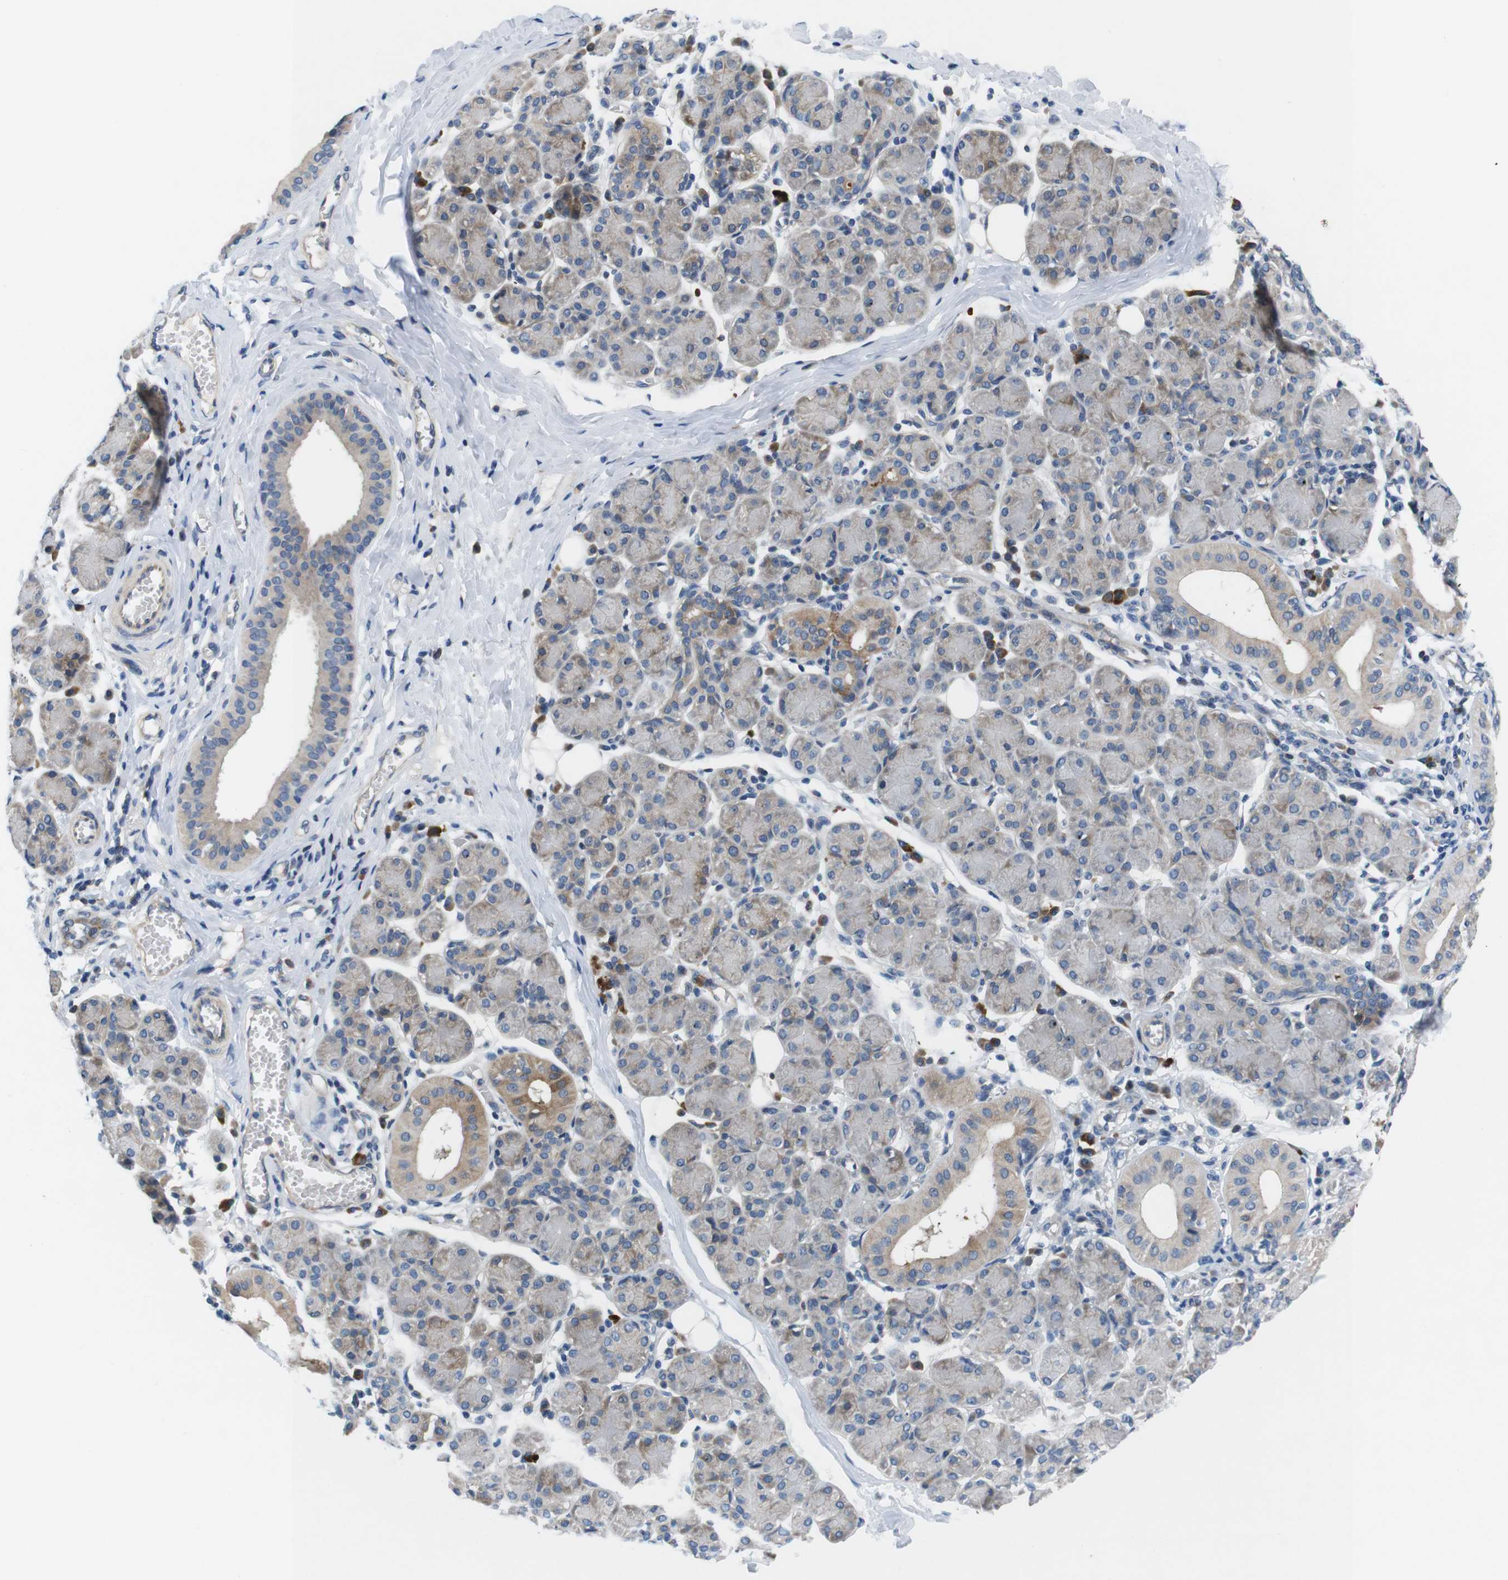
{"staining": {"intensity": "weak", "quantity": "25%-75%", "location": "cytoplasmic/membranous"}, "tissue": "salivary gland", "cell_type": "Glandular cells", "image_type": "normal", "snomed": [{"axis": "morphology", "description": "Normal tissue, NOS"}, {"axis": "morphology", "description": "Inflammation, NOS"}, {"axis": "topography", "description": "Lymph node"}, {"axis": "topography", "description": "Salivary gland"}], "caption": "IHC of normal human salivary gland reveals low levels of weak cytoplasmic/membranous positivity in about 25%-75% of glandular cells. The staining was performed using DAB to visualize the protein expression in brown, while the nuclei were stained in blue with hematoxylin (Magnification: 20x).", "gene": "JAK1", "patient": {"sex": "male", "age": 3}}